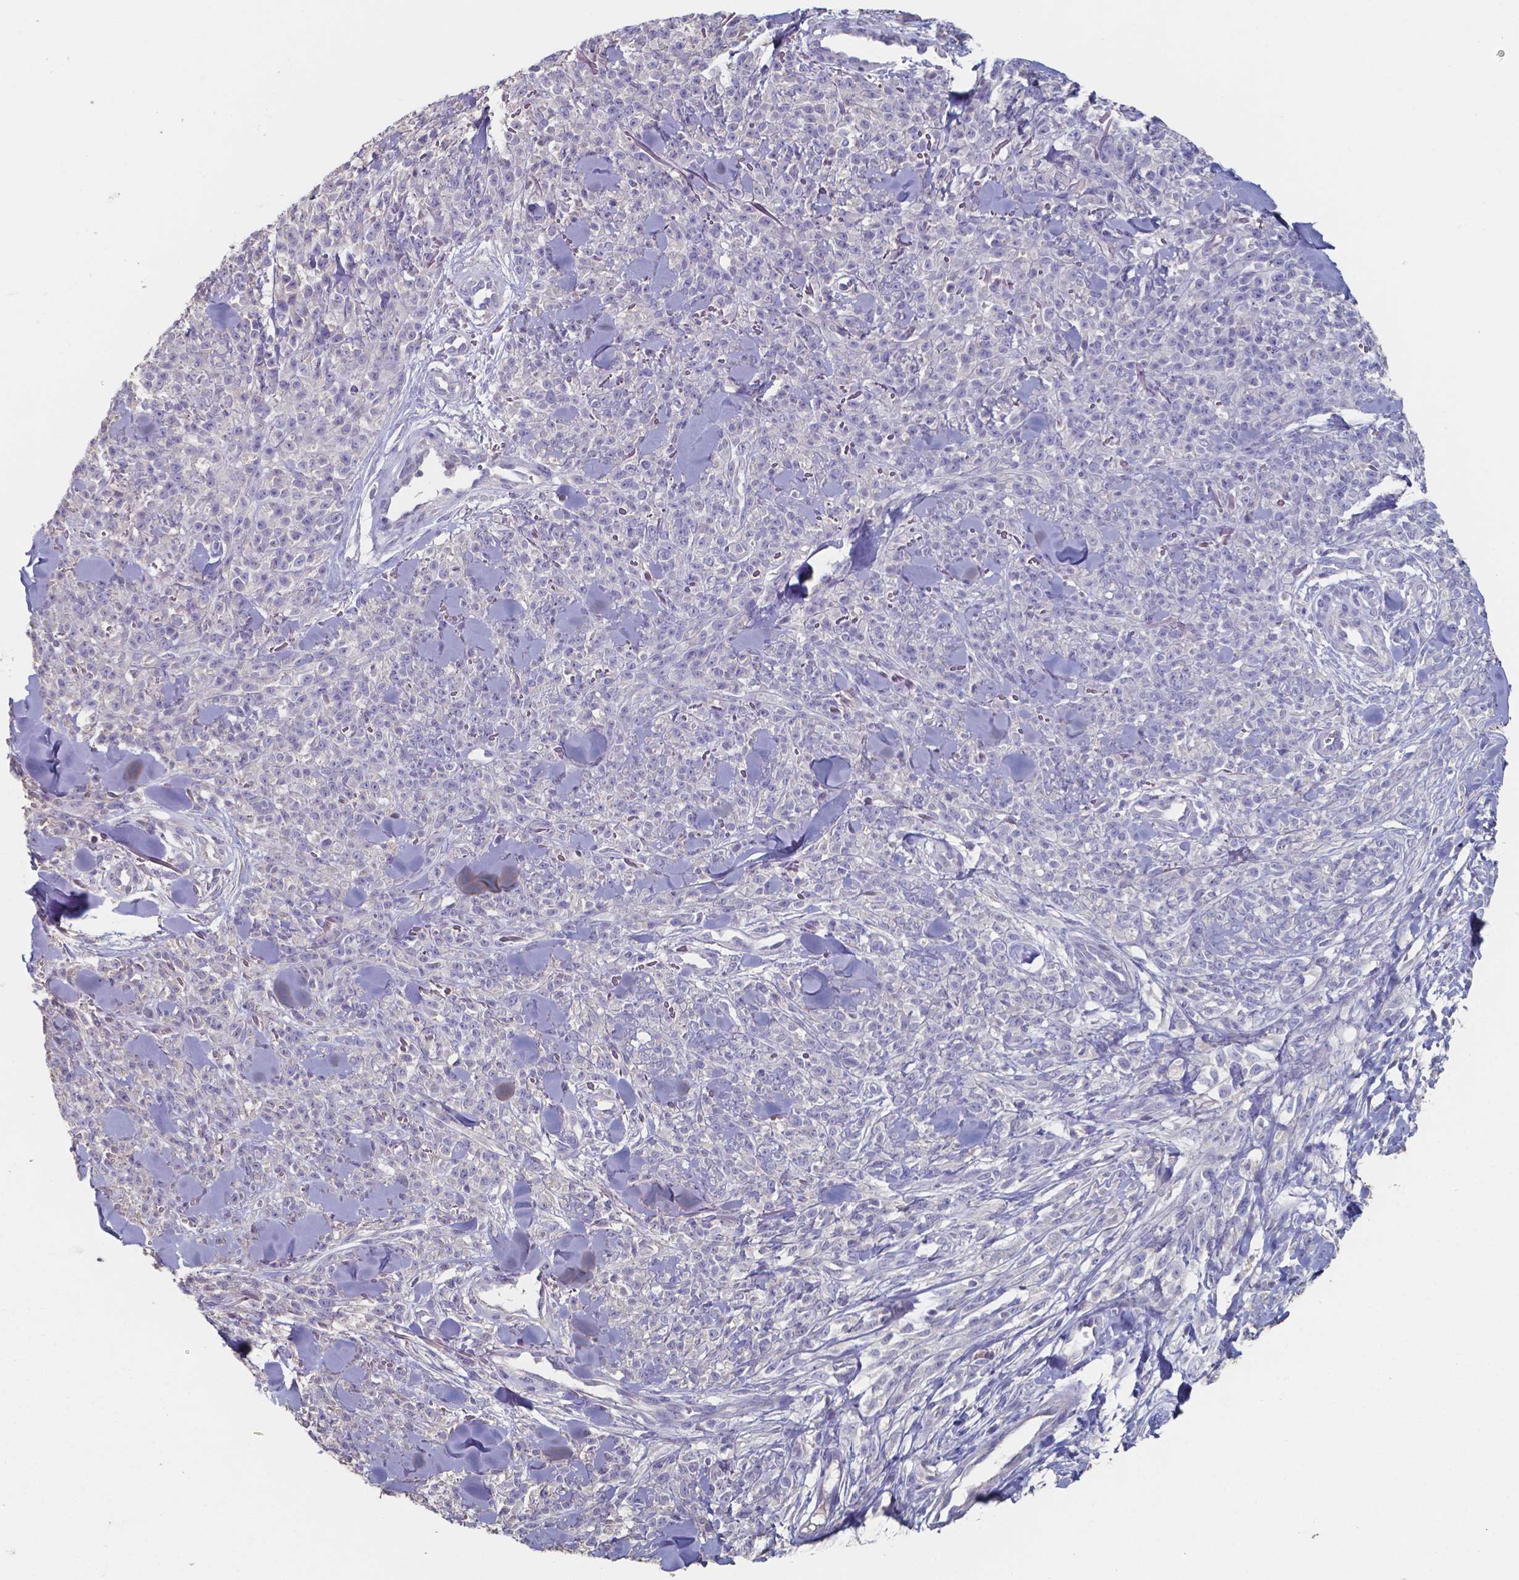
{"staining": {"intensity": "negative", "quantity": "none", "location": "none"}, "tissue": "melanoma", "cell_type": "Tumor cells", "image_type": "cancer", "snomed": [{"axis": "morphology", "description": "Malignant melanoma, NOS"}, {"axis": "topography", "description": "Skin"}, {"axis": "topography", "description": "Skin of trunk"}], "caption": "Immunohistochemical staining of human melanoma reveals no significant expression in tumor cells. (Brightfield microscopy of DAB immunohistochemistry at high magnification).", "gene": "FOXJ1", "patient": {"sex": "male", "age": 74}}